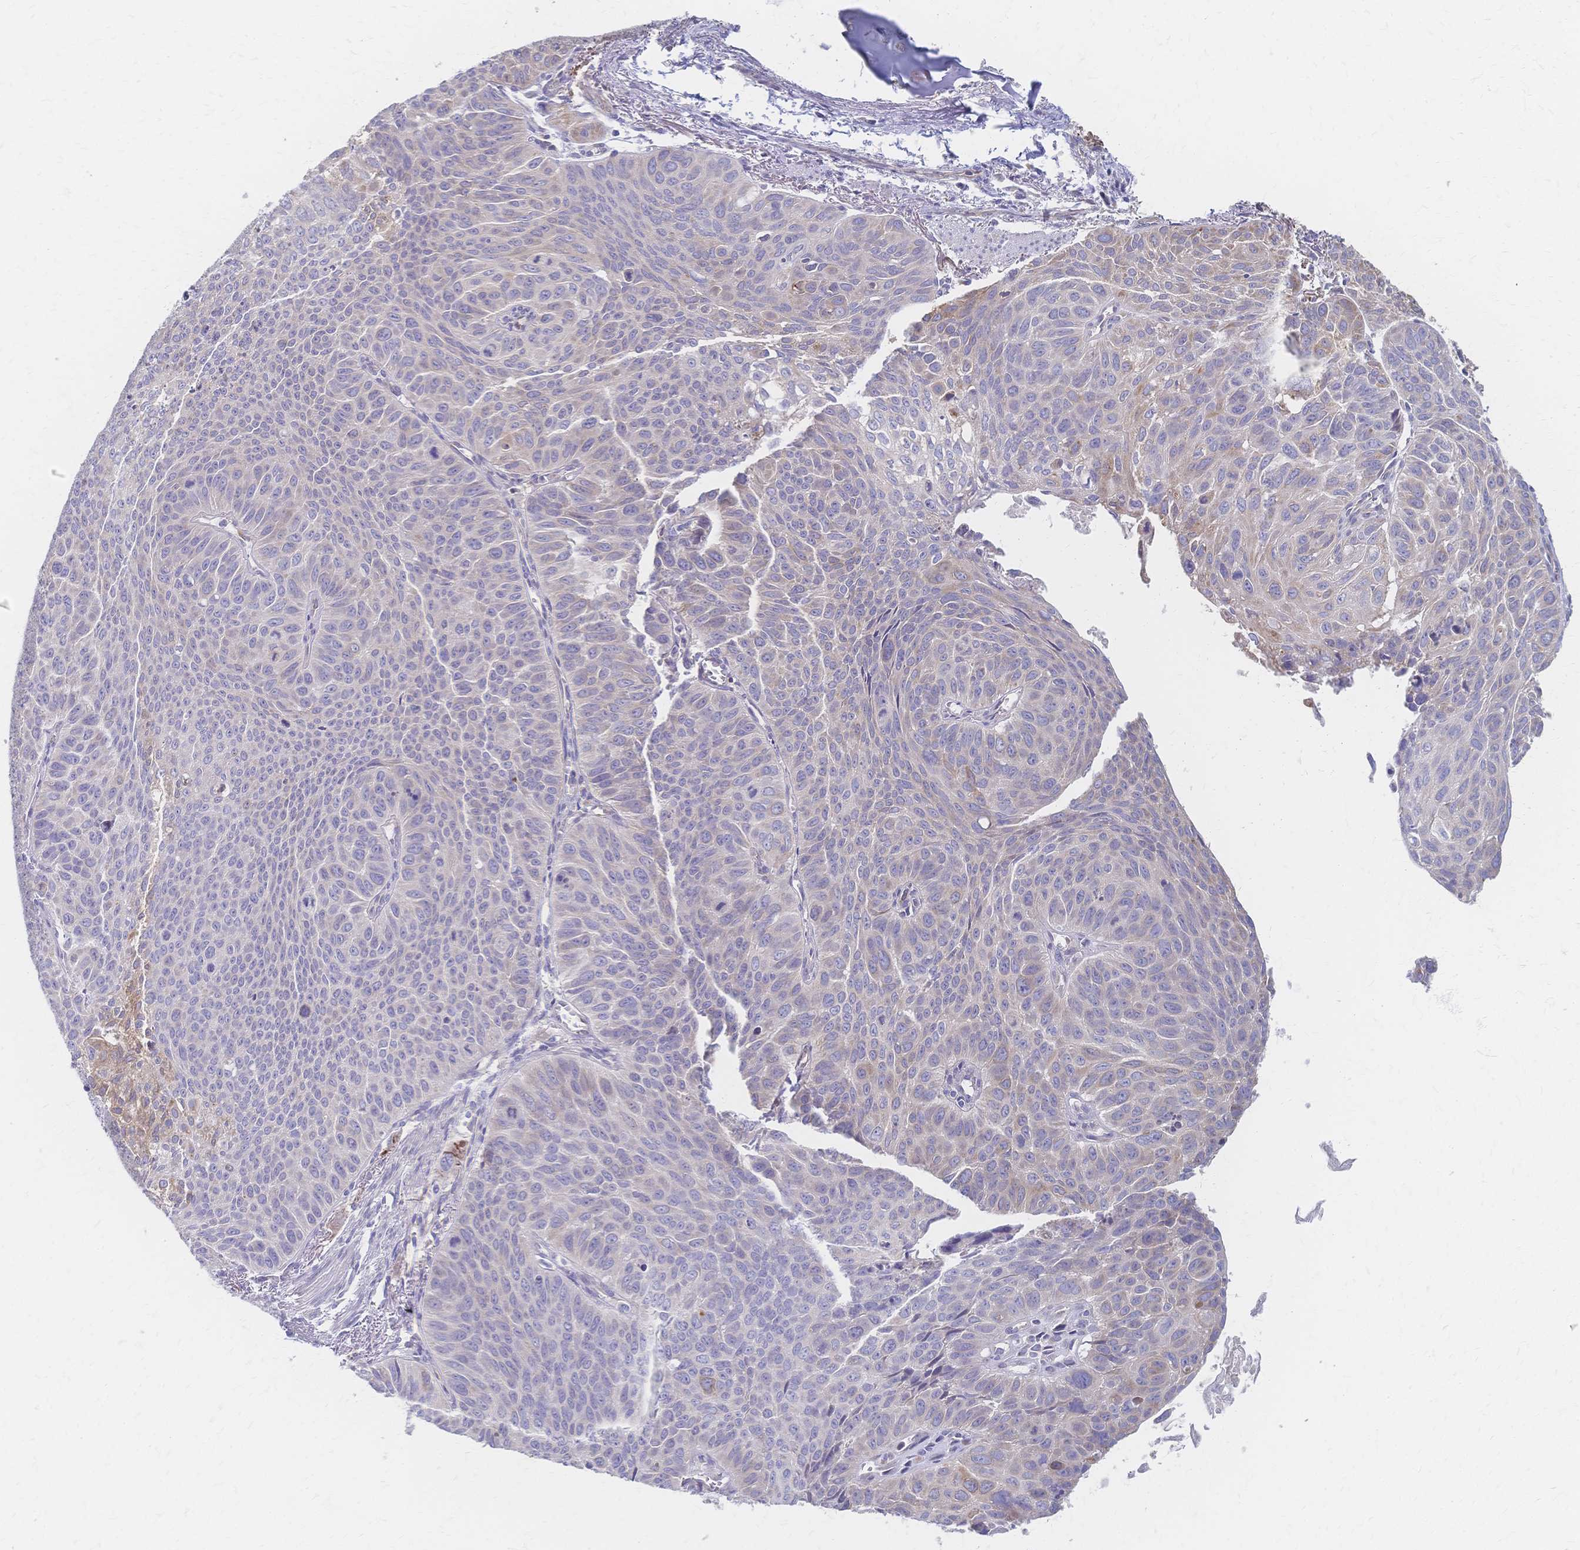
{"staining": {"intensity": "negative", "quantity": "none", "location": "none"}, "tissue": "lung cancer", "cell_type": "Tumor cells", "image_type": "cancer", "snomed": [{"axis": "morphology", "description": "Squamous cell carcinoma, NOS"}, {"axis": "topography", "description": "Lung"}], "caption": "Tumor cells are negative for protein expression in human lung cancer.", "gene": "CYB5A", "patient": {"sex": "male", "age": 71}}